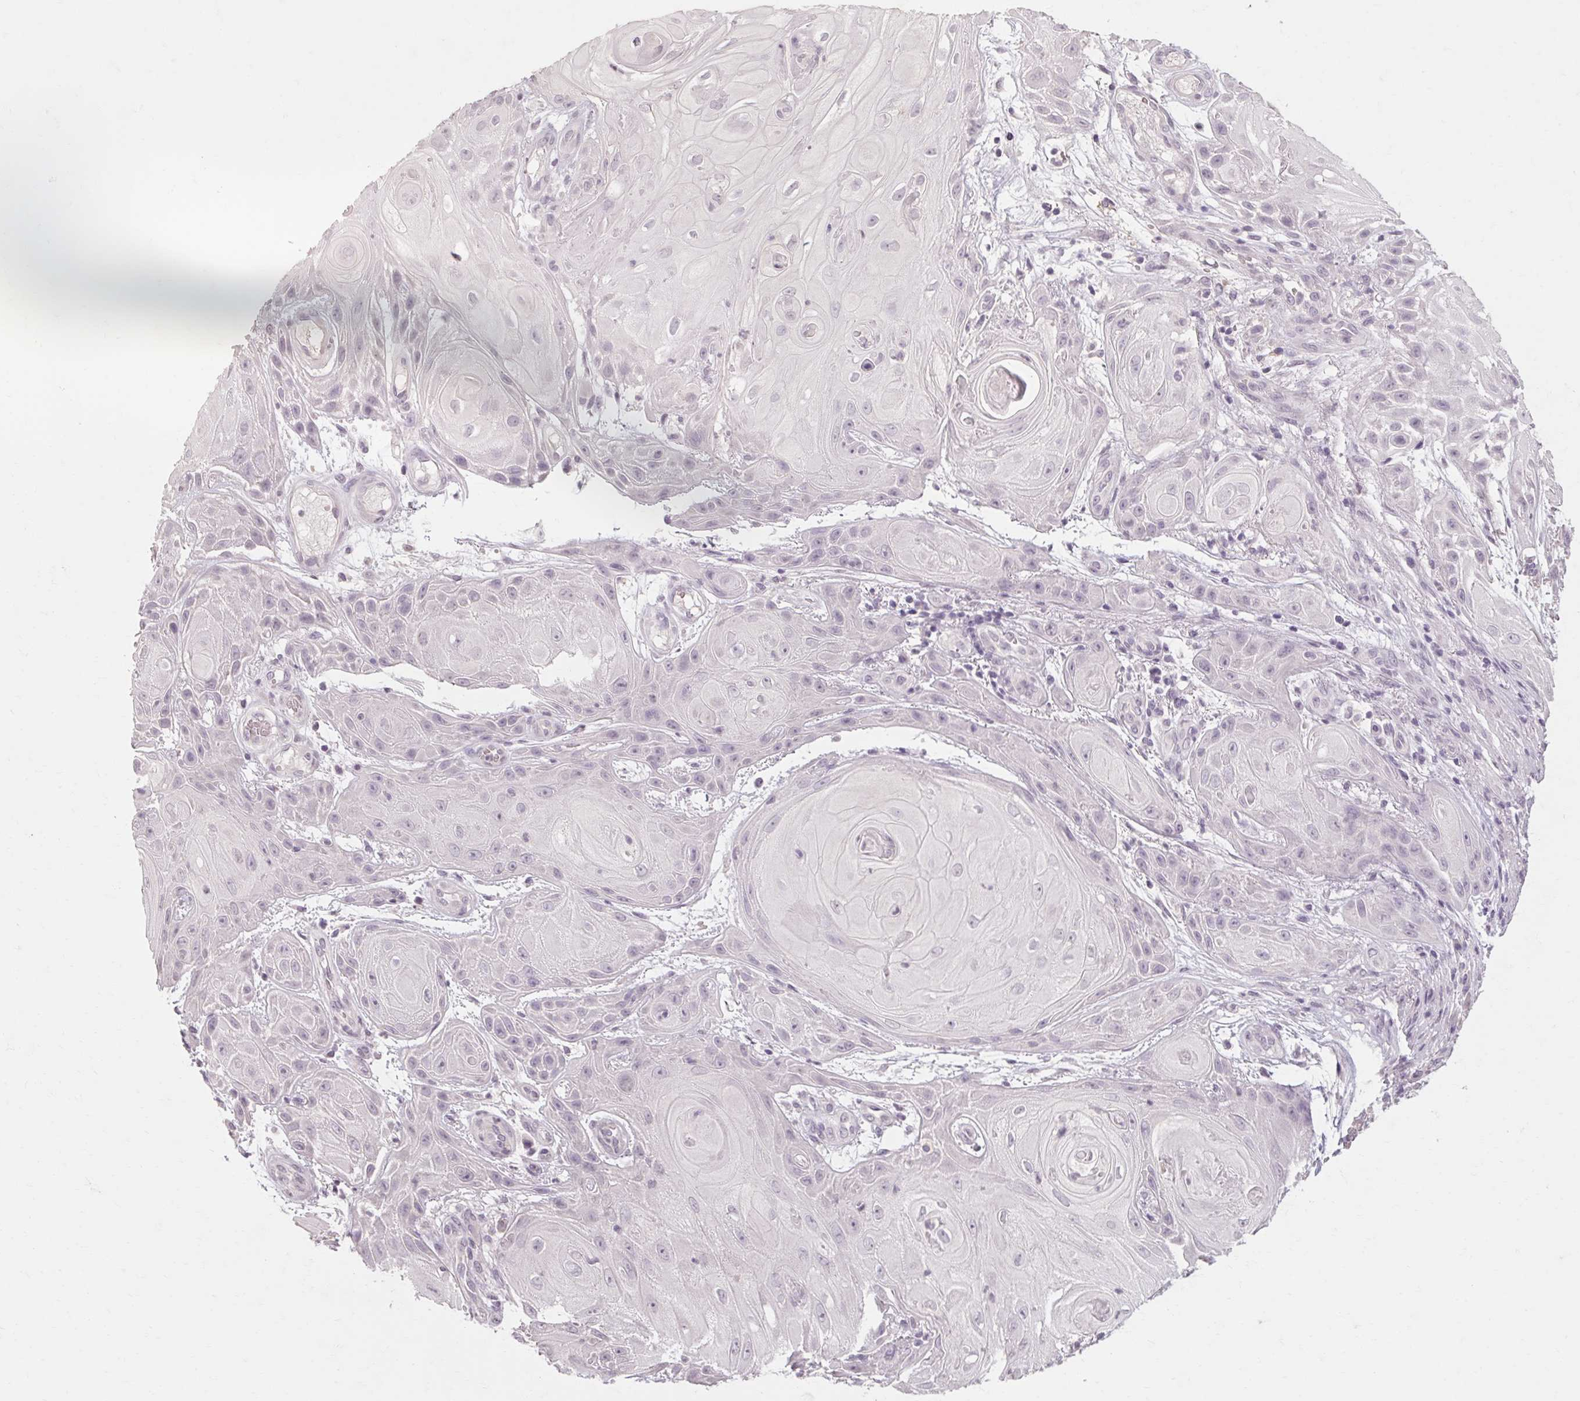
{"staining": {"intensity": "negative", "quantity": "none", "location": "none"}, "tissue": "skin cancer", "cell_type": "Tumor cells", "image_type": "cancer", "snomed": [{"axis": "morphology", "description": "Squamous cell carcinoma, NOS"}, {"axis": "topography", "description": "Skin"}], "caption": "This is an IHC histopathology image of human squamous cell carcinoma (skin). There is no expression in tumor cells.", "gene": "POMC", "patient": {"sex": "male", "age": 62}}